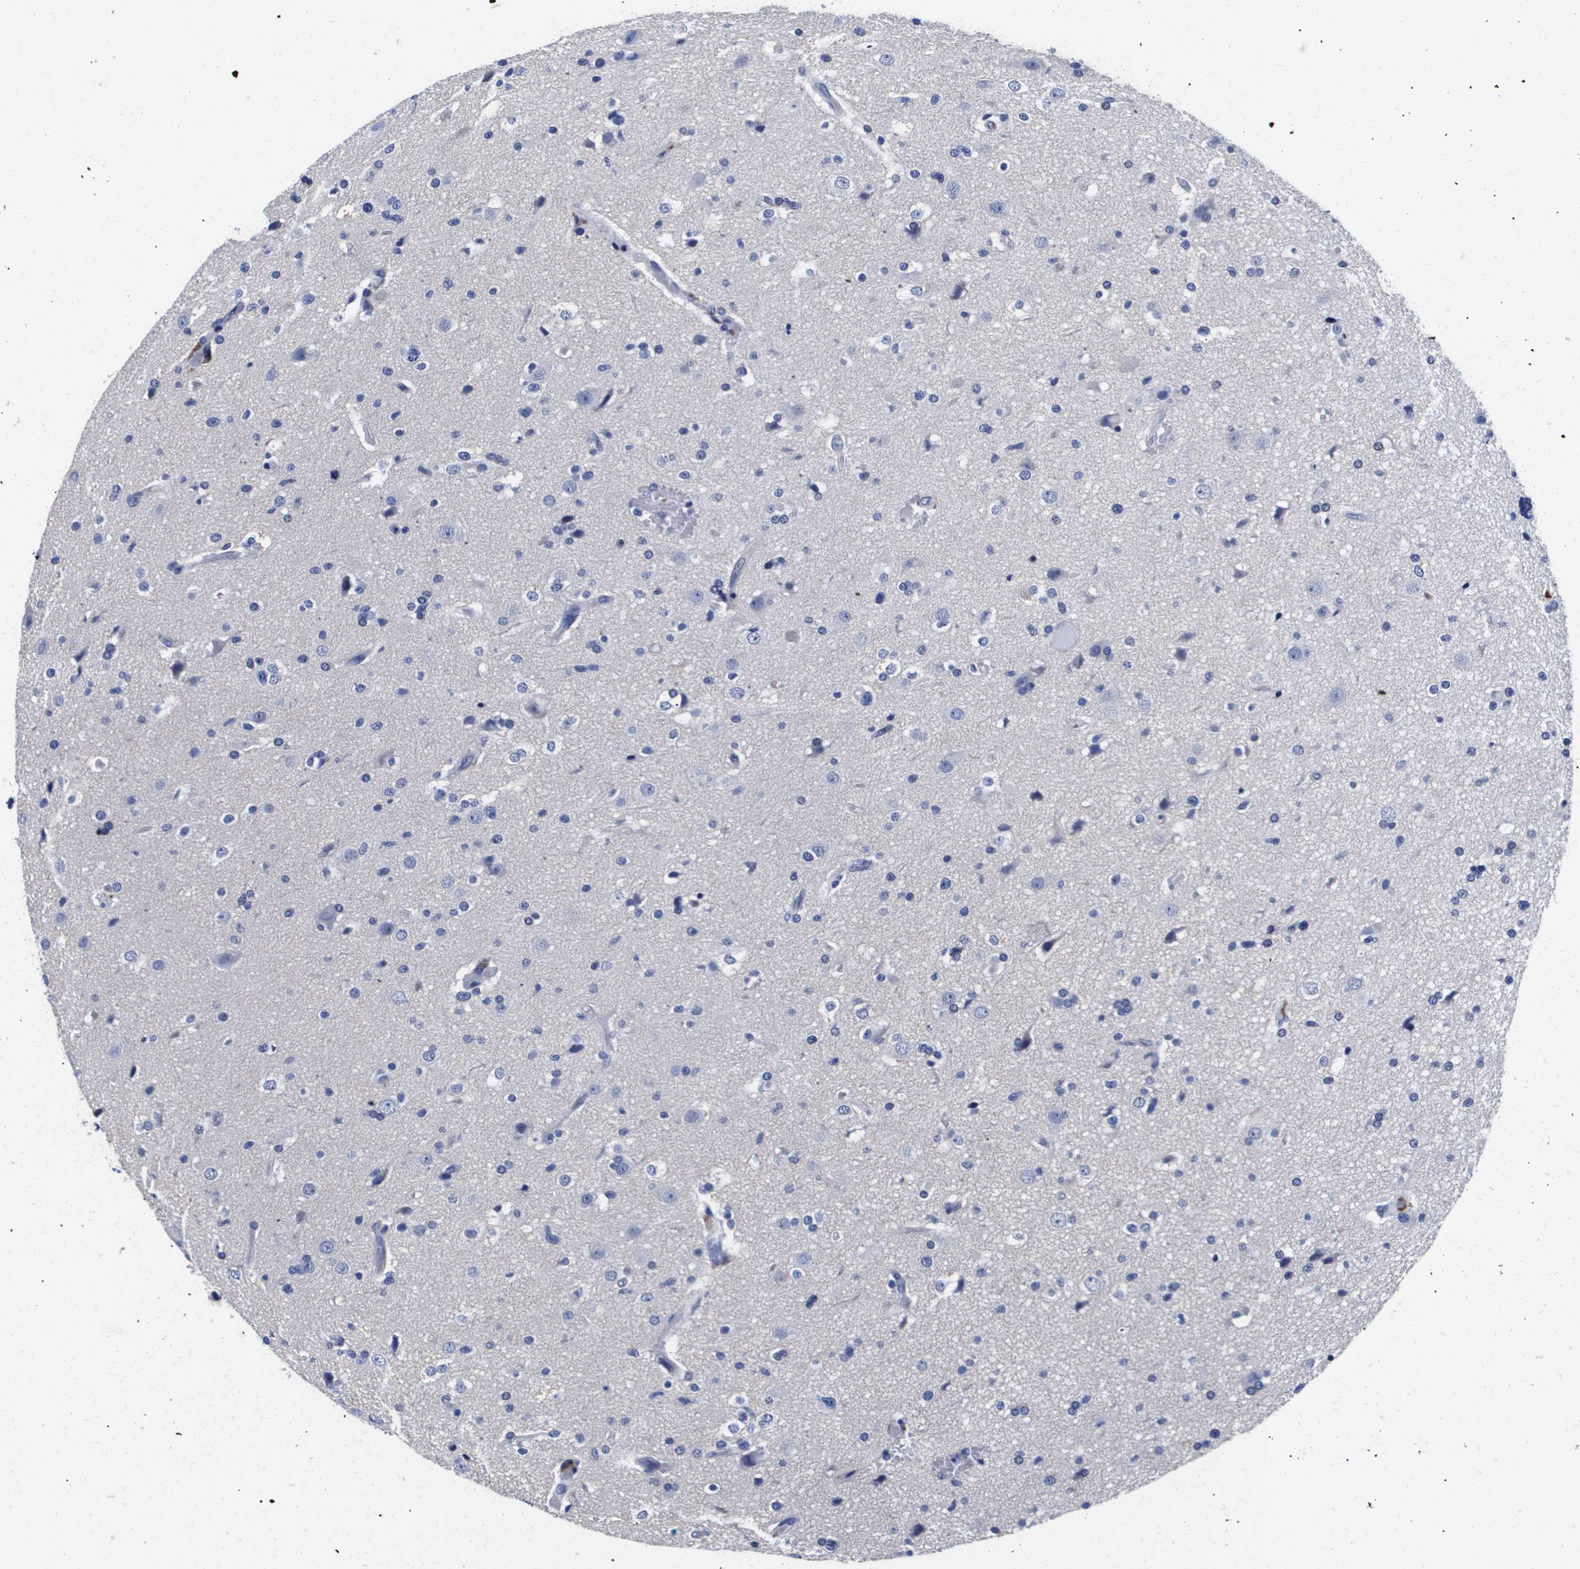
{"staining": {"intensity": "negative", "quantity": "none", "location": "none"}, "tissue": "glioma", "cell_type": "Tumor cells", "image_type": "cancer", "snomed": [{"axis": "morphology", "description": "Glioma, malignant, High grade"}, {"axis": "topography", "description": "Brain"}], "caption": "Immunohistochemical staining of glioma displays no significant expression in tumor cells.", "gene": "ATP6V0A4", "patient": {"sex": "male", "age": 33}}